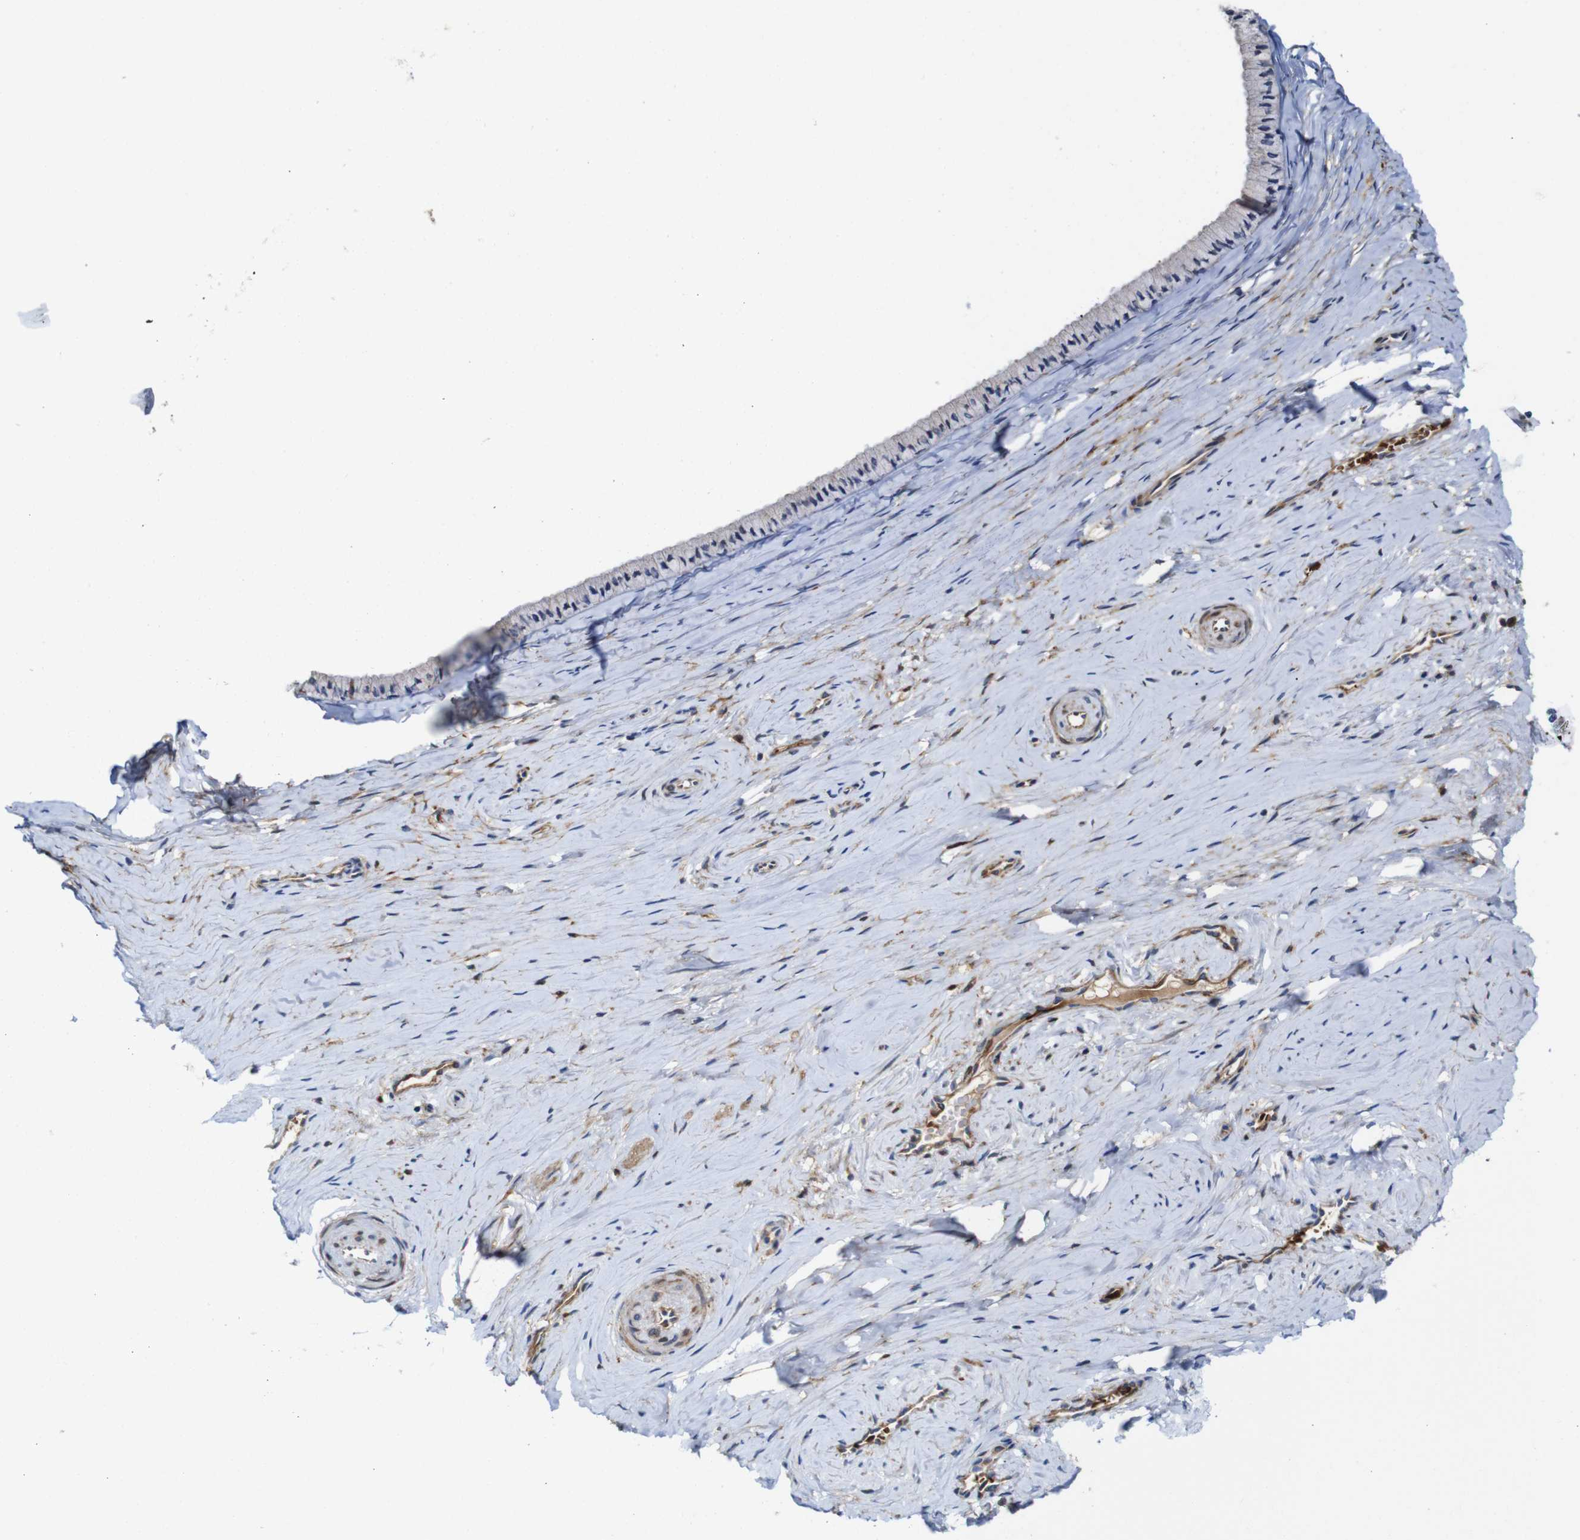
{"staining": {"intensity": "moderate", "quantity": "<25%", "location": "cytoplasmic/membranous"}, "tissue": "cervix", "cell_type": "Glandular cells", "image_type": "normal", "snomed": [{"axis": "morphology", "description": "Normal tissue, NOS"}, {"axis": "topography", "description": "Cervix"}], "caption": "Cervix stained with DAB immunohistochemistry (IHC) exhibits low levels of moderate cytoplasmic/membranous staining in about <25% of glandular cells. (DAB (3,3'-diaminobenzidine) IHC with brightfield microscopy, high magnification).", "gene": "CLCC1", "patient": {"sex": "female", "age": 39}}